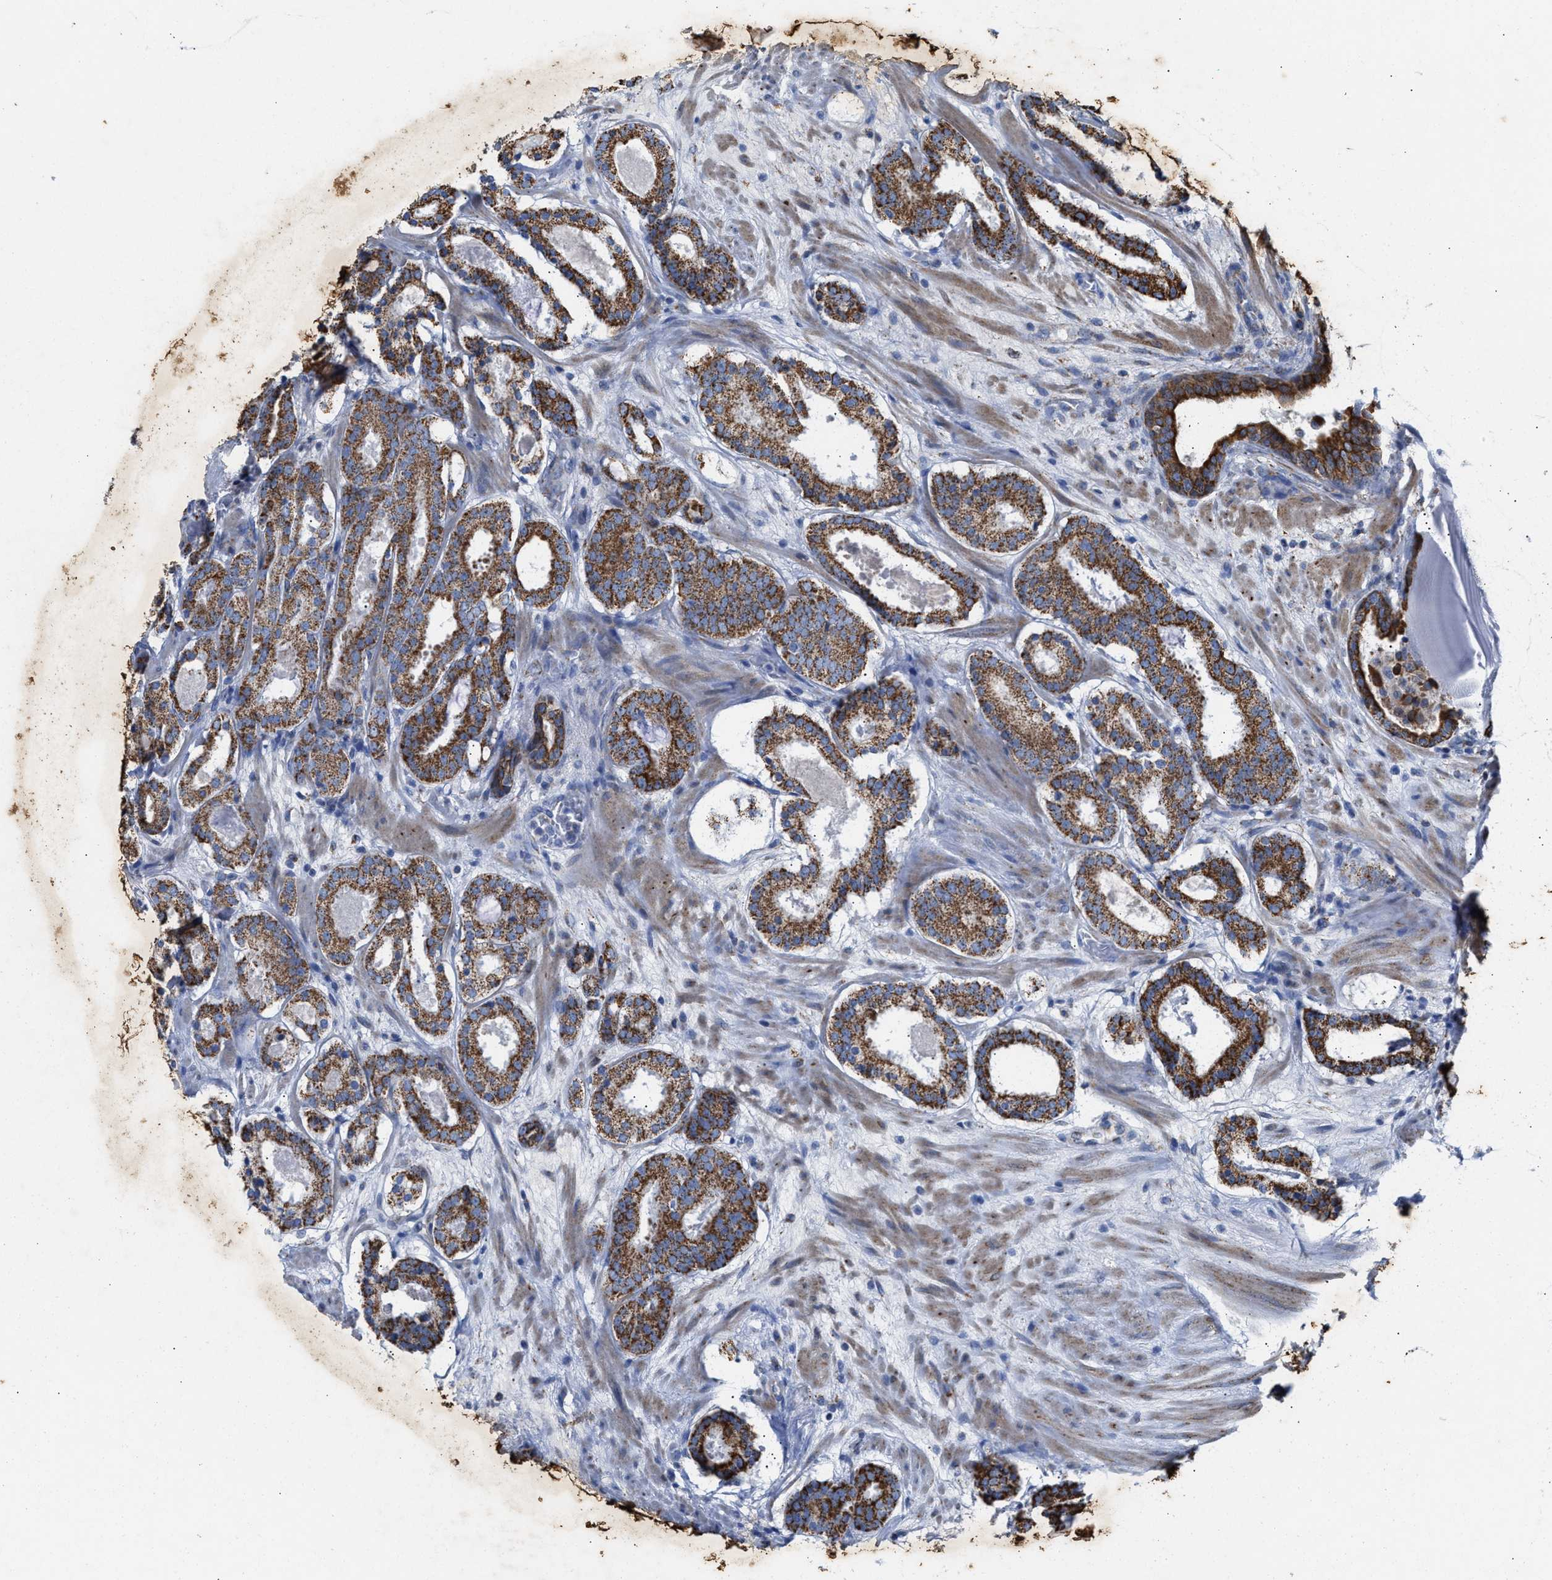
{"staining": {"intensity": "strong", "quantity": ">75%", "location": "cytoplasmic/membranous"}, "tissue": "prostate cancer", "cell_type": "Tumor cells", "image_type": "cancer", "snomed": [{"axis": "morphology", "description": "Adenocarcinoma, Low grade"}, {"axis": "topography", "description": "Prostate"}], "caption": "DAB immunohistochemical staining of human prostate cancer (adenocarcinoma (low-grade)) shows strong cytoplasmic/membranous protein staining in approximately >75% of tumor cells. (Brightfield microscopy of DAB IHC at high magnification).", "gene": "JAG1", "patient": {"sex": "male", "age": 69}}